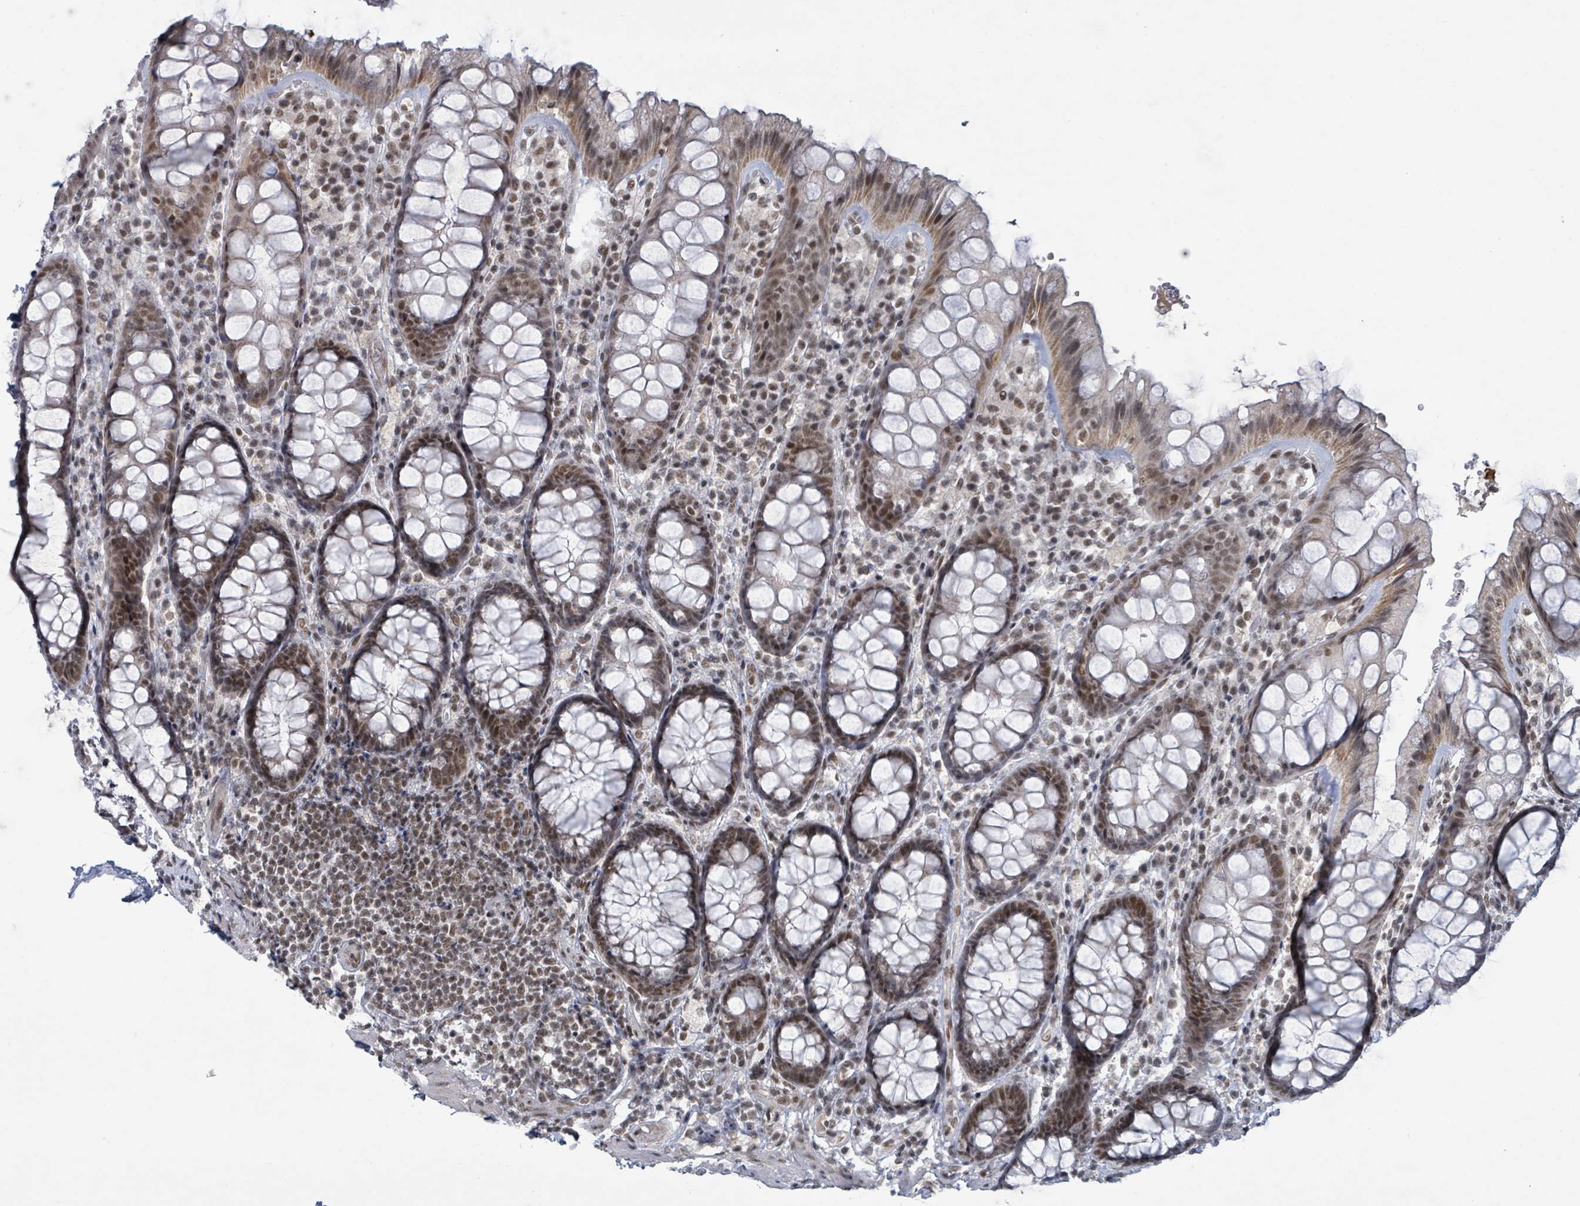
{"staining": {"intensity": "moderate", "quantity": ">75%", "location": "cytoplasmic/membranous,nuclear"}, "tissue": "rectum", "cell_type": "Glandular cells", "image_type": "normal", "snomed": [{"axis": "morphology", "description": "Normal tissue, NOS"}, {"axis": "topography", "description": "Rectum"}], "caption": "IHC image of unremarkable rectum stained for a protein (brown), which demonstrates medium levels of moderate cytoplasmic/membranous,nuclear expression in about >75% of glandular cells.", "gene": "BANP", "patient": {"sex": "male", "age": 83}}